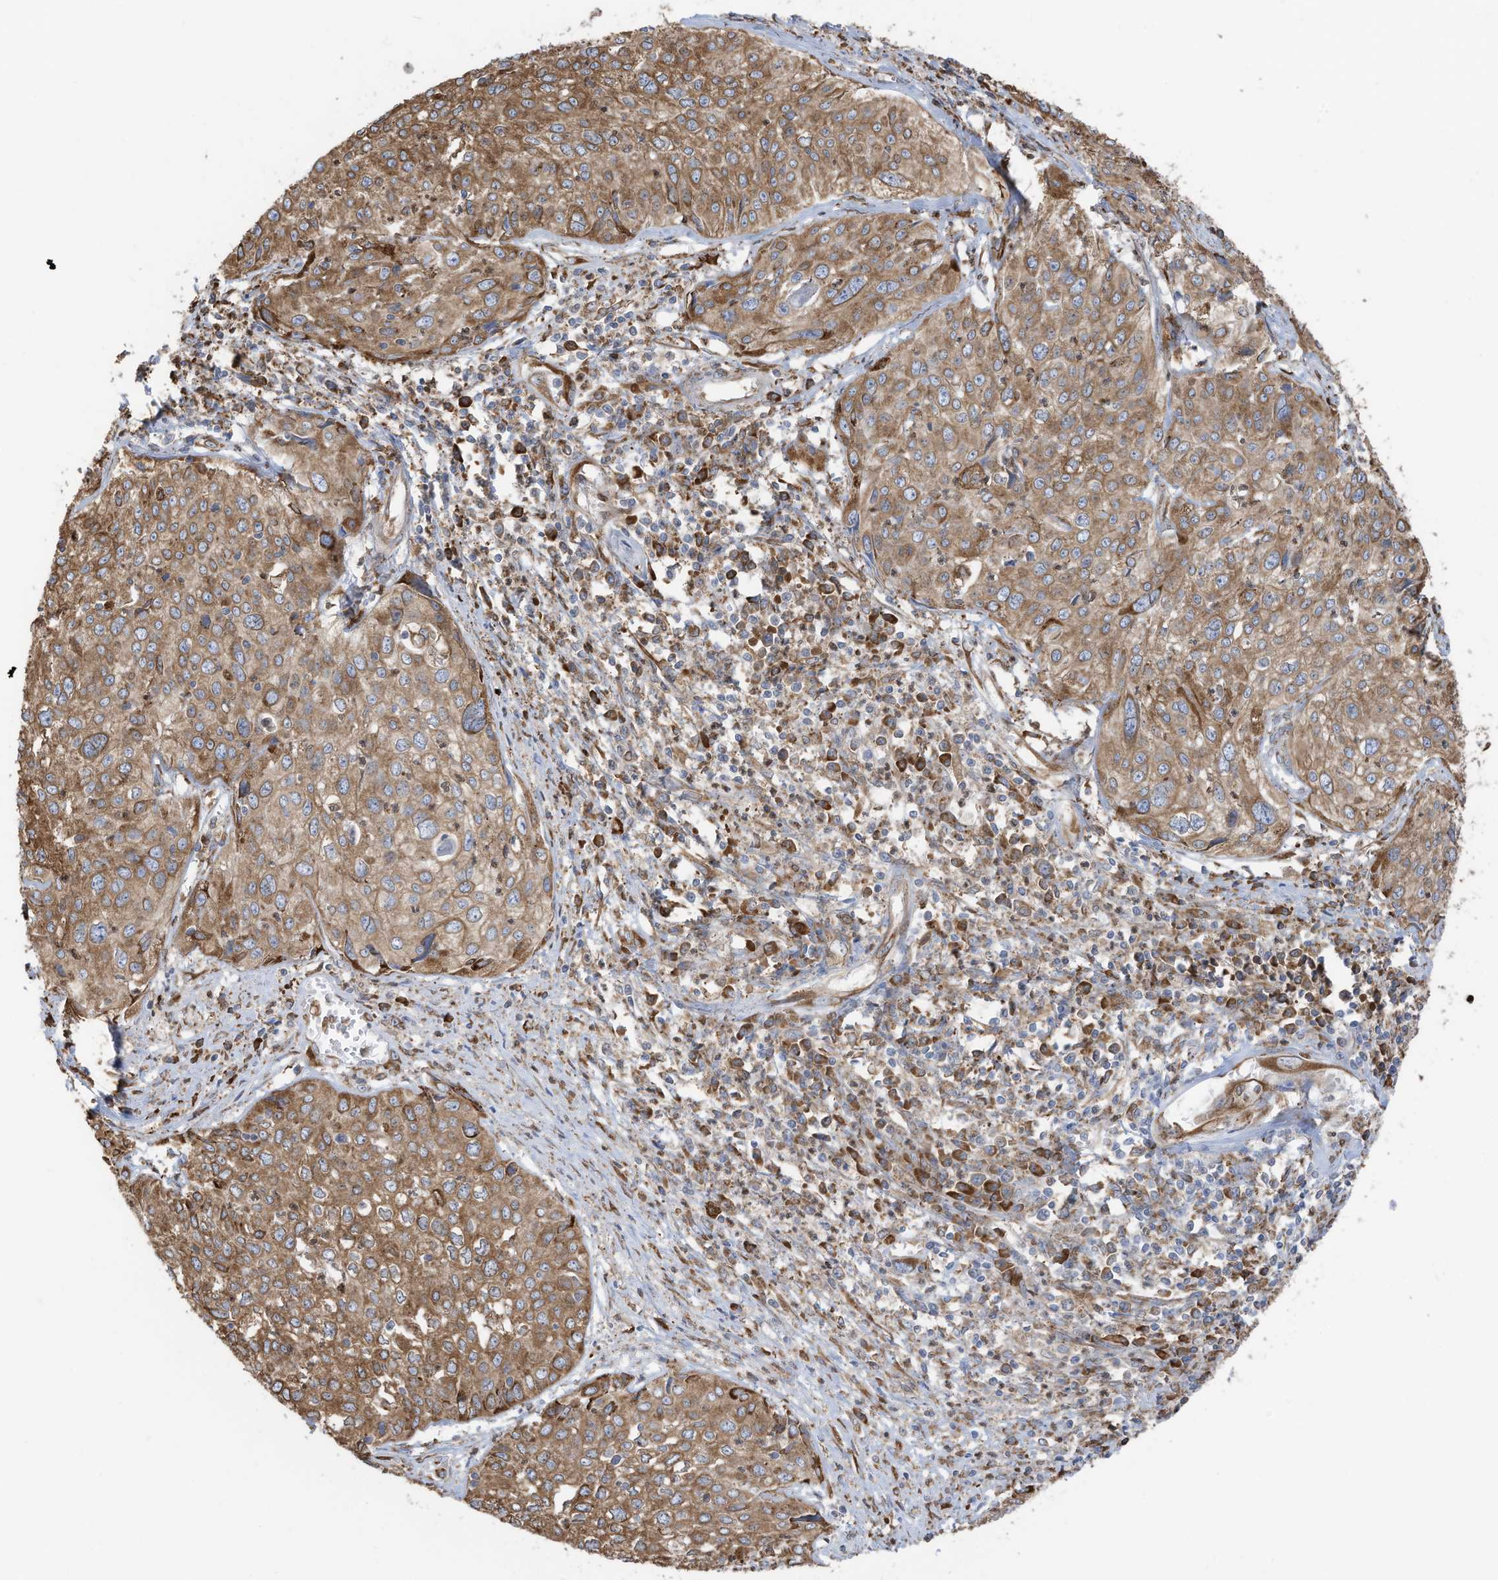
{"staining": {"intensity": "moderate", "quantity": ">75%", "location": "cytoplasmic/membranous"}, "tissue": "cervical cancer", "cell_type": "Tumor cells", "image_type": "cancer", "snomed": [{"axis": "morphology", "description": "Squamous cell carcinoma, NOS"}, {"axis": "topography", "description": "Cervix"}], "caption": "Cervical squamous cell carcinoma stained with DAB (3,3'-diaminobenzidine) immunohistochemistry (IHC) shows medium levels of moderate cytoplasmic/membranous staining in approximately >75% of tumor cells. (IHC, brightfield microscopy, high magnification).", "gene": "ZNF354C", "patient": {"sex": "female", "age": 31}}